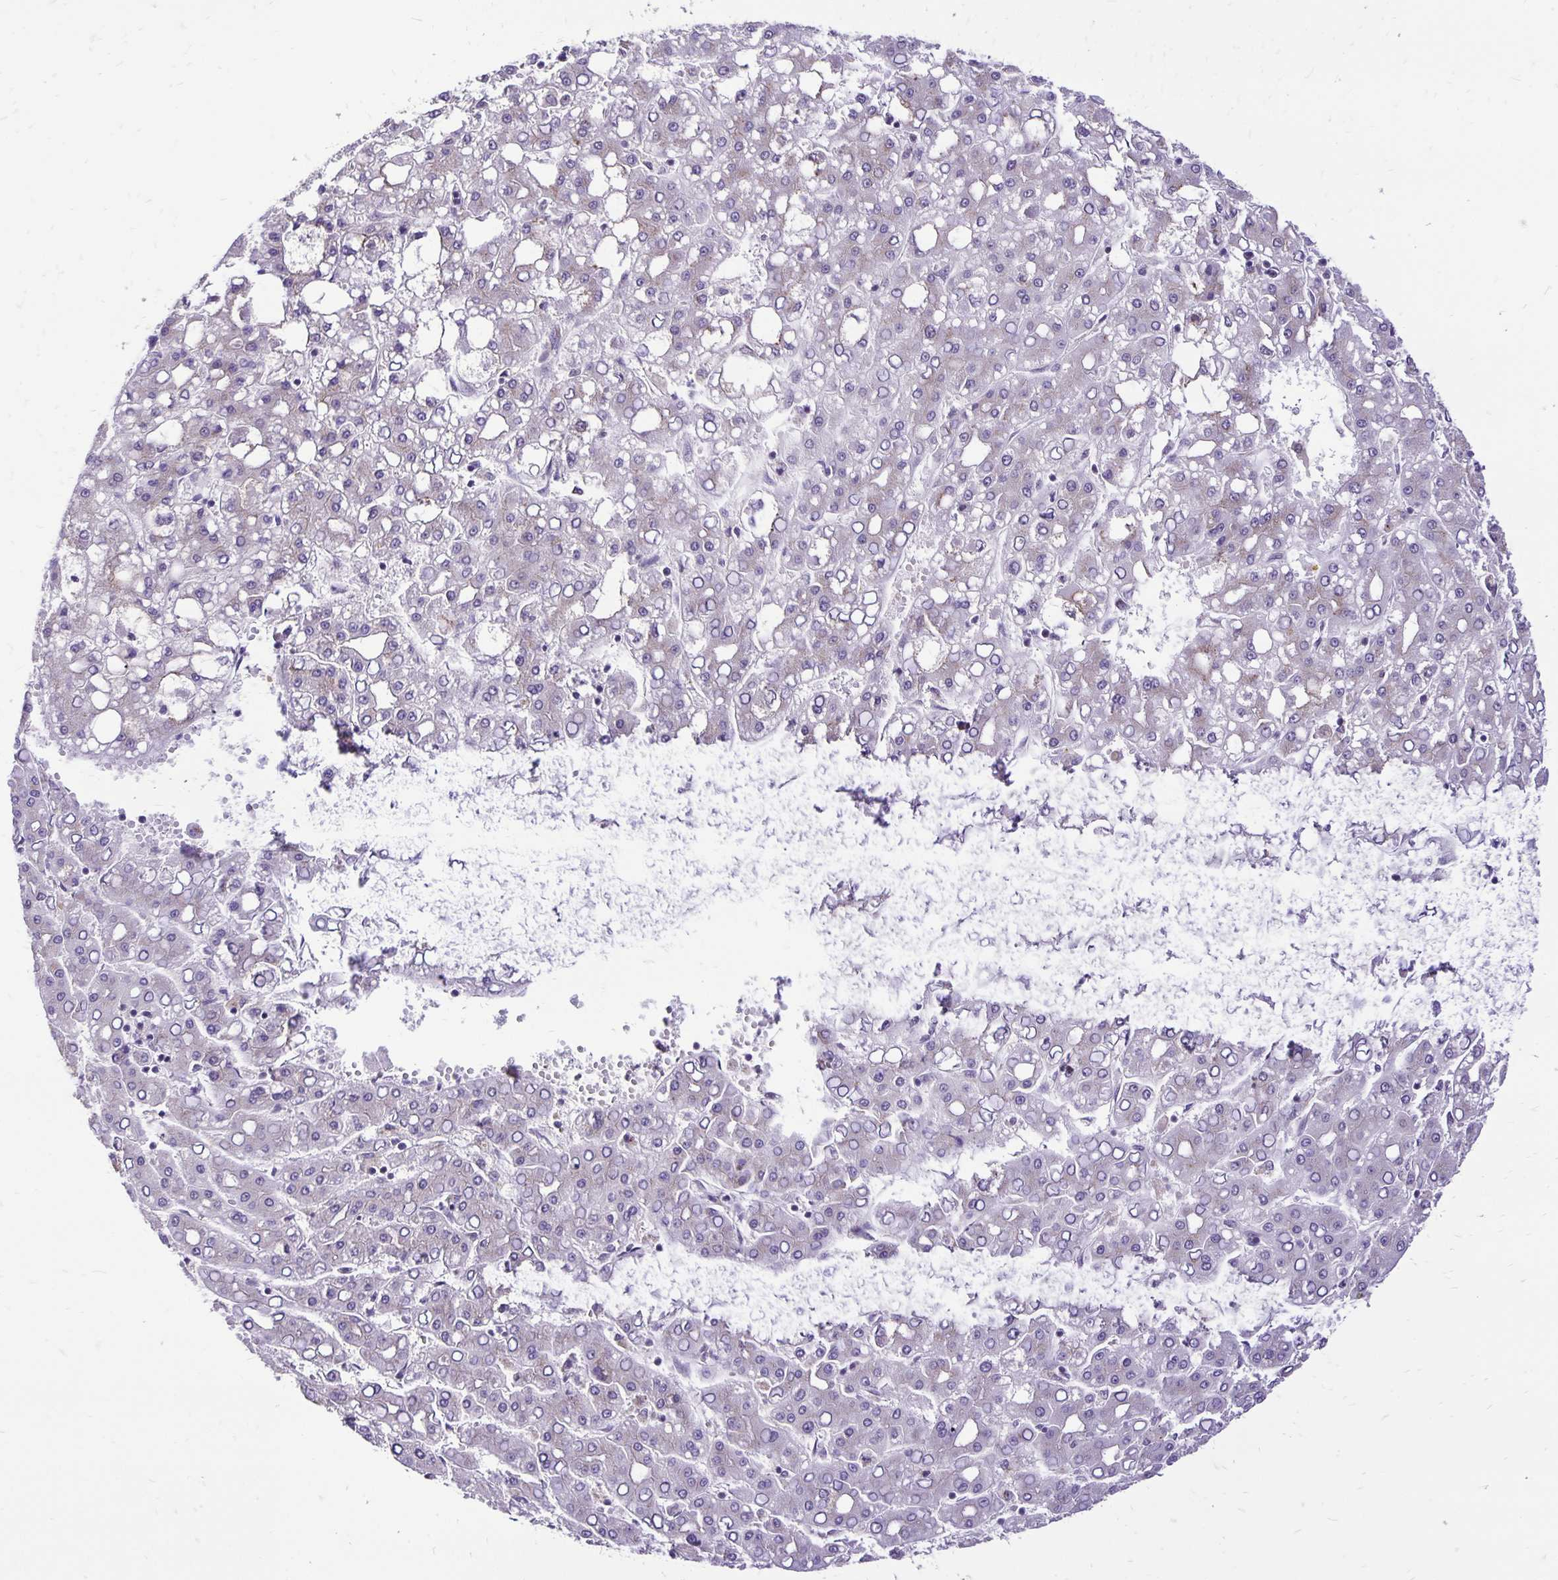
{"staining": {"intensity": "negative", "quantity": "none", "location": "none"}, "tissue": "liver cancer", "cell_type": "Tumor cells", "image_type": "cancer", "snomed": [{"axis": "morphology", "description": "Carcinoma, Hepatocellular, NOS"}, {"axis": "topography", "description": "Liver"}], "caption": "An image of liver cancer stained for a protein displays no brown staining in tumor cells.", "gene": "GOLGA5", "patient": {"sex": "male", "age": 65}}